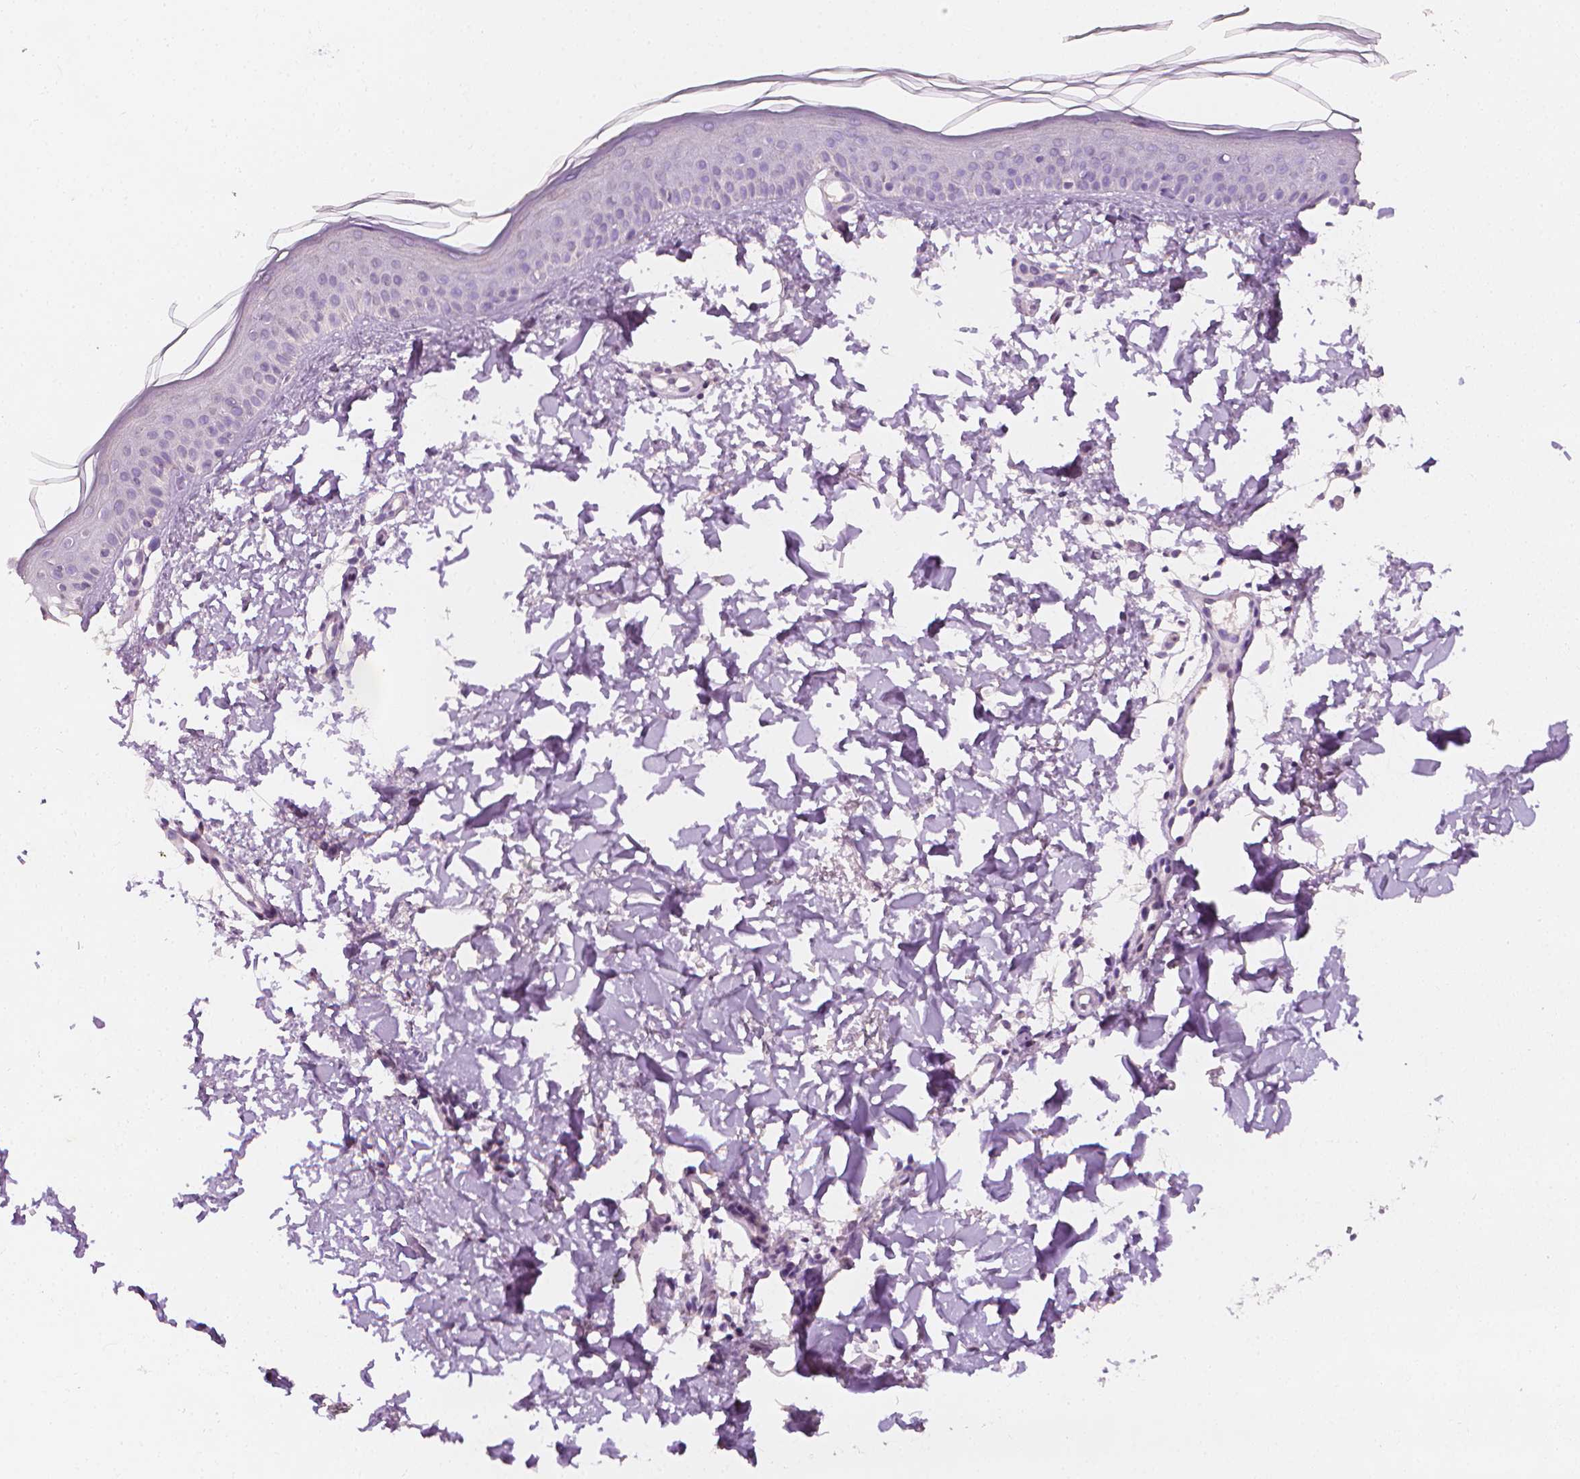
{"staining": {"intensity": "negative", "quantity": "none", "location": "none"}, "tissue": "skin", "cell_type": "Fibroblasts", "image_type": "normal", "snomed": [{"axis": "morphology", "description": "Normal tissue, NOS"}, {"axis": "topography", "description": "Skin"}], "caption": "This is an immunohistochemistry (IHC) micrograph of benign human skin. There is no staining in fibroblasts.", "gene": "FASN", "patient": {"sex": "female", "age": 62}}